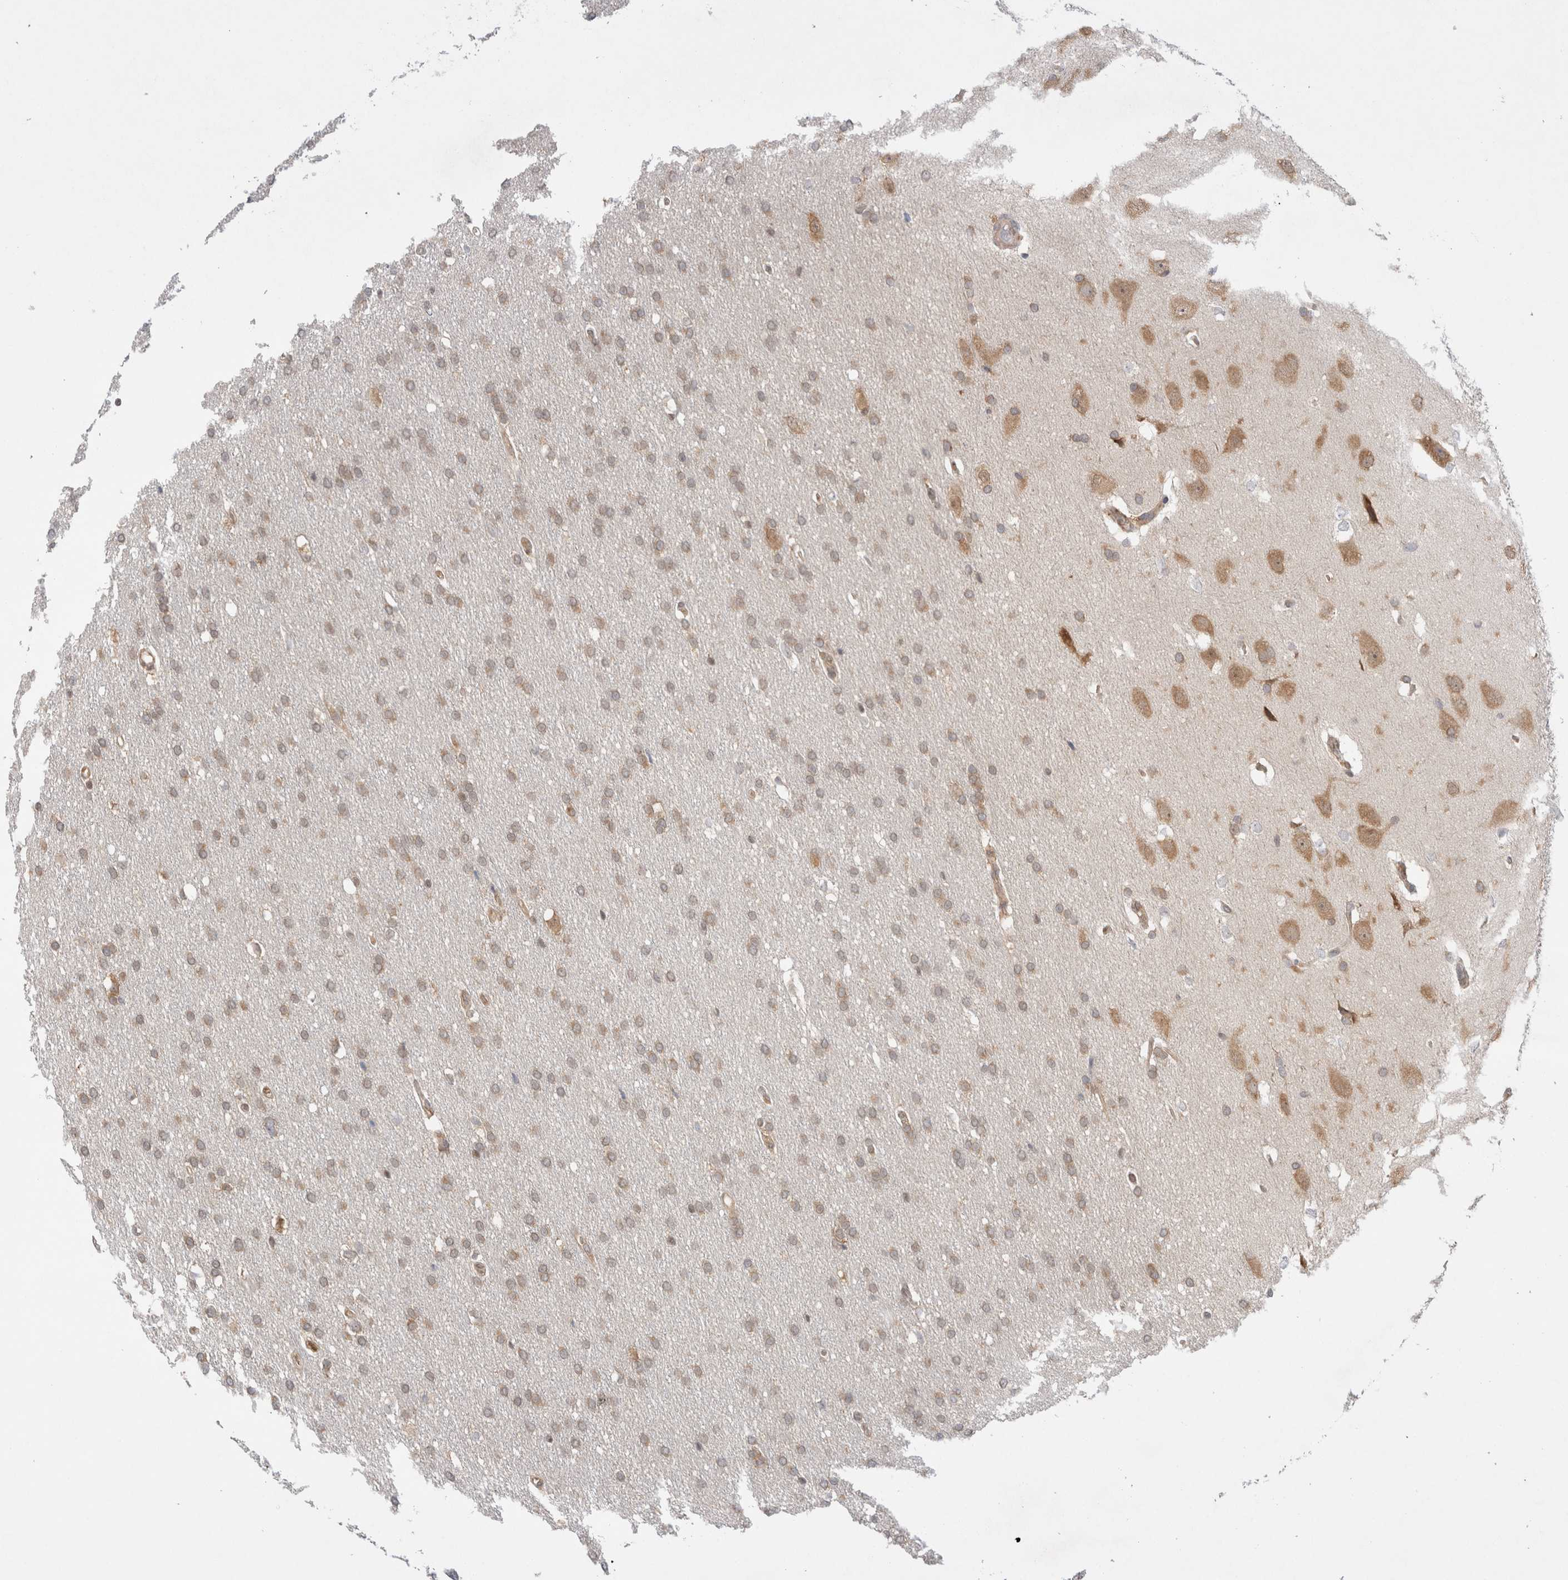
{"staining": {"intensity": "weak", "quantity": "25%-75%", "location": "cytoplasmic/membranous"}, "tissue": "glioma", "cell_type": "Tumor cells", "image_type": "cancer", "snomed": [{"axis": "morphology", "description": "Glioma, malignant, Low grade"}, {"axis": "topography", "description": "Brain"}], "caption": "Malignant glioma (low-grade) stained with immunohistochemistry exhibits weak cytoplasmic/membranous staining in about 25%-75% of tumor cells. (Brightfield microscopy of DAB IHC at high magnification).", "gene": "EIF3E", "patient": {"sex": "female", "age": 37}}